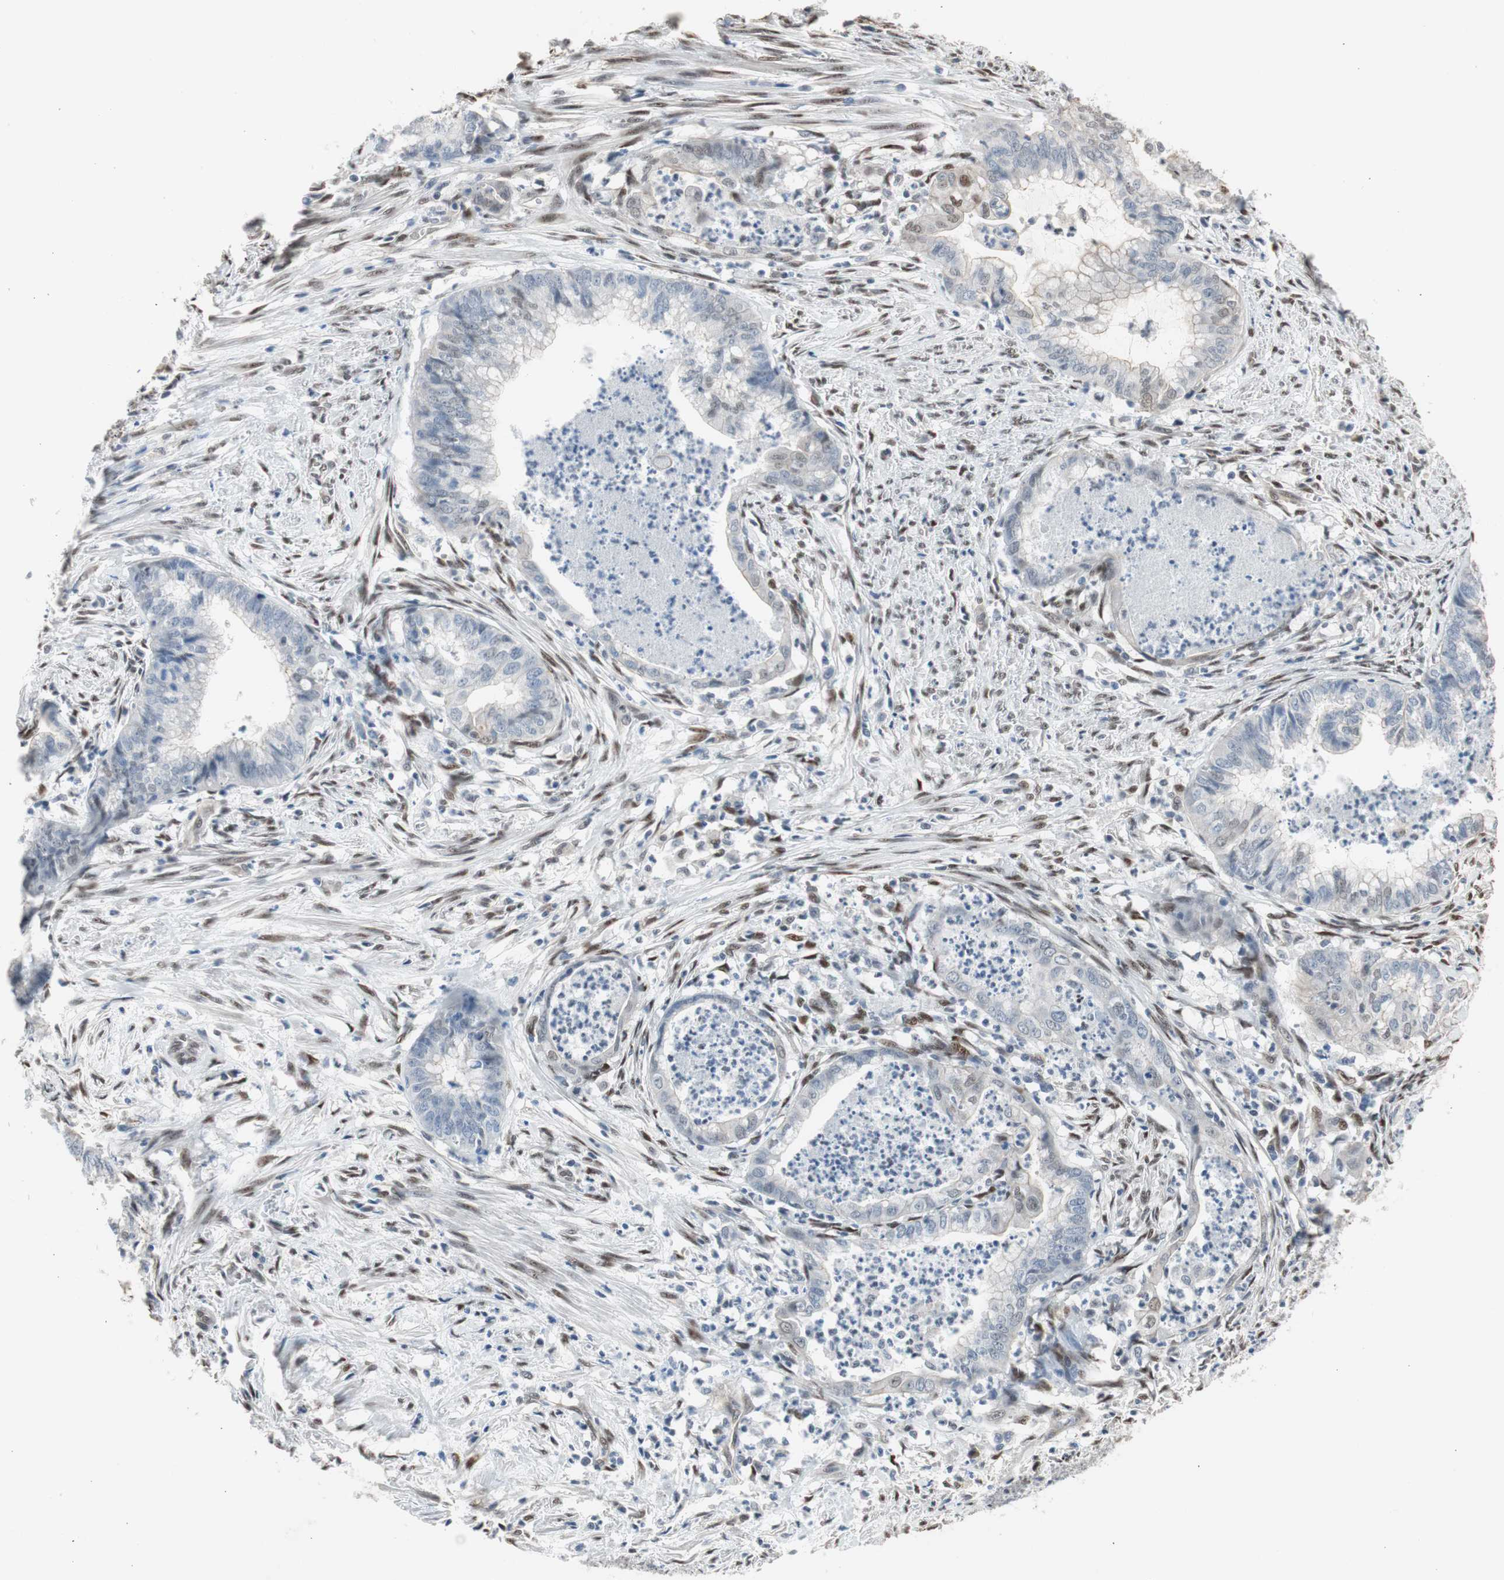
{"staining": {"intensity": "negative", "quantity": "none", "location": "none"}, "tissue": "endometrial cancer", "cell_type": "Tumor cells", "image_type": "cancer", "snomed": [{"axis": "morphology", "description": "Necrosis, NOS"}, {"axis": "morphology", "description": "Adenocarcinoma, NOS"}, {"axis": "topography", "description": "Endometrium"}], "caption": "Immunohistochemistry of endometrial cancer demonstrates no staining in tumor cells.", "gene": "PML", "patient": {"sex": "female", "age": 79}}